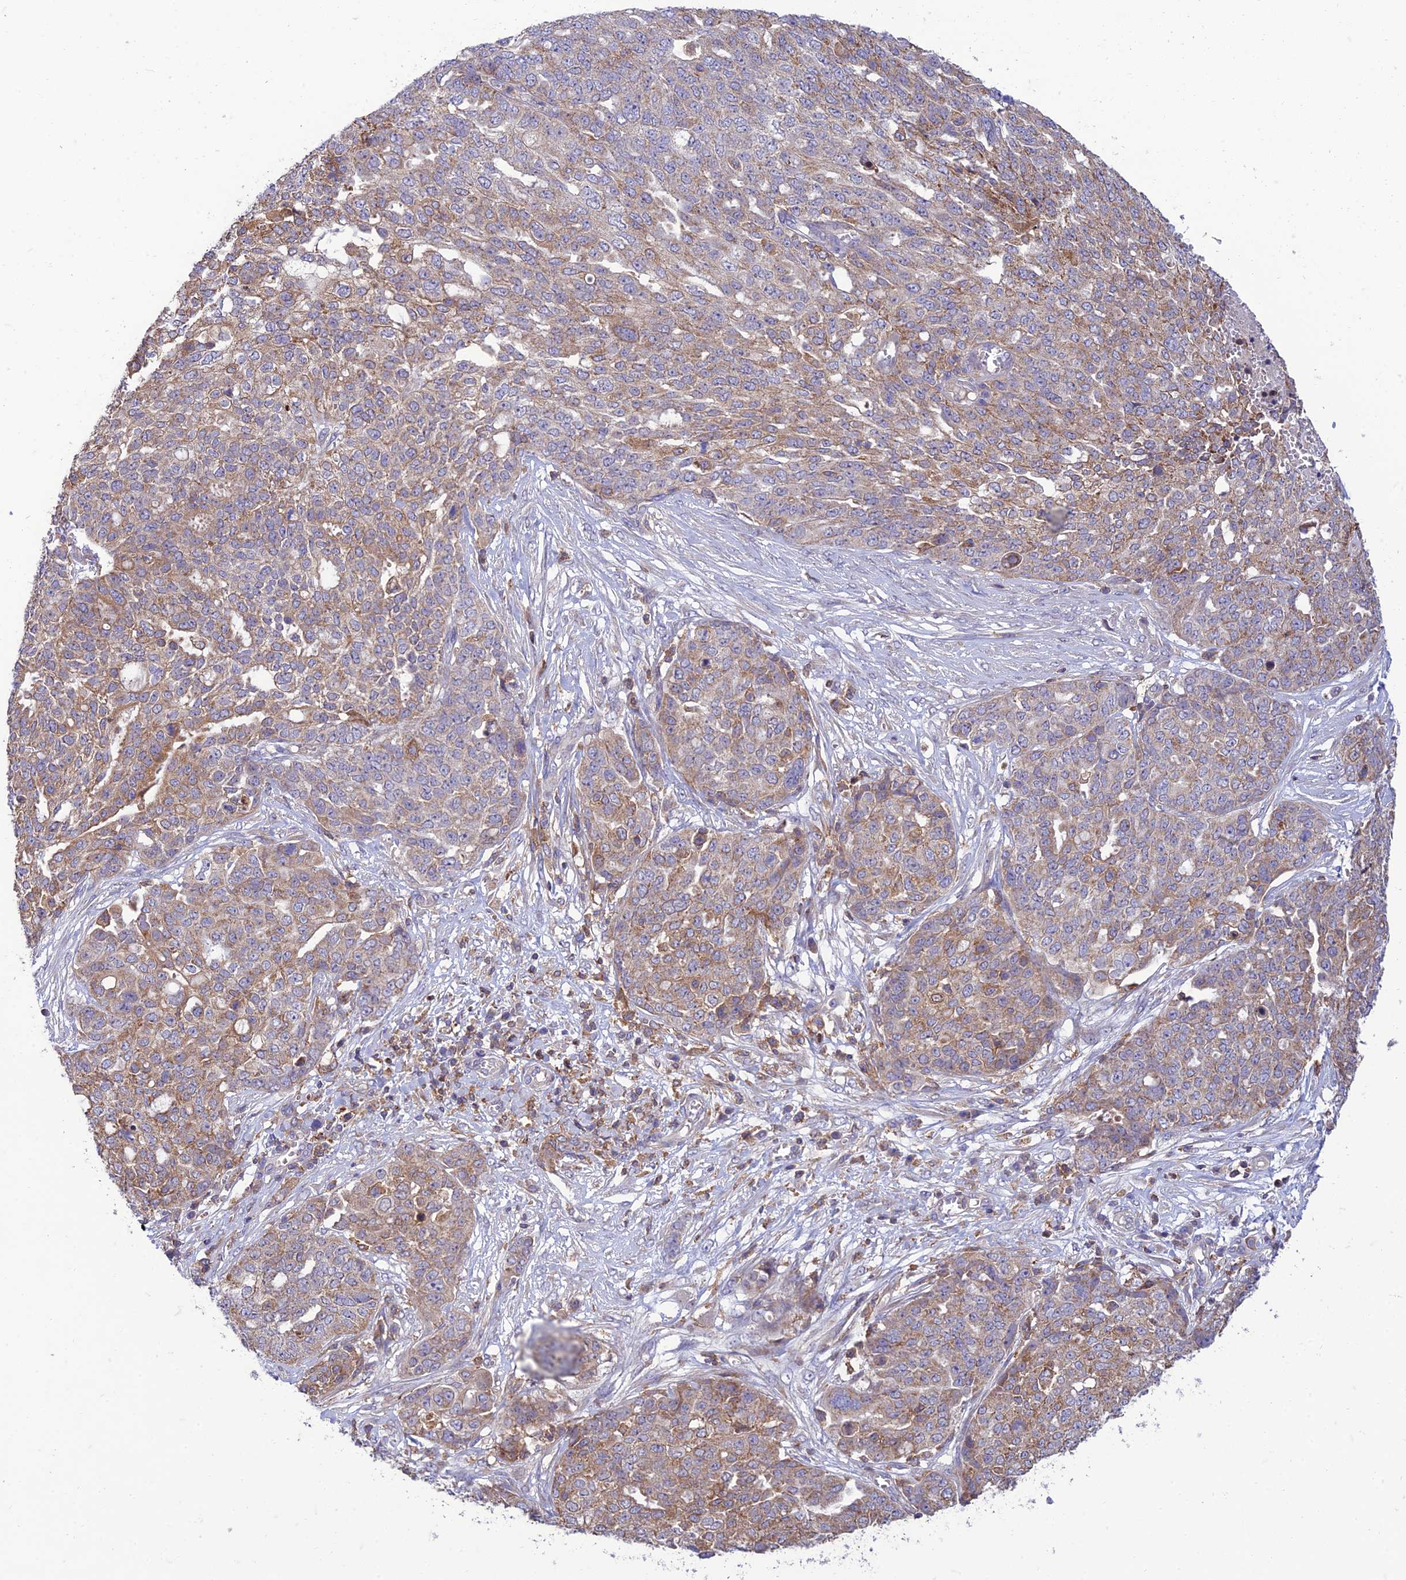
{"staining": {"intensity": "moderate", "quantity": ">75%", "location": "cytoplasmic/membranous"}, "tissue": "ovarian cancer", "cell_type": "Tumor cells", "image_type": "cancer", "snomed": [{"axis": "morphology", "description": "Cystadenocarcinoma, serous, NOS"}, {"axis": "topography", "description": "Soft tissue"}, {"axis": "topography", "description": "Ovary"}], "caption": "DAB immunohistochemical staining of ovarian cancer (serous cystadenocarcinoma) demonstrates moderate cytoplasmic/membranous protein staining in approximately >75% of tumor cells.", "gene": "IRAK3", "patient": {"sex": "female", "age": 57}}